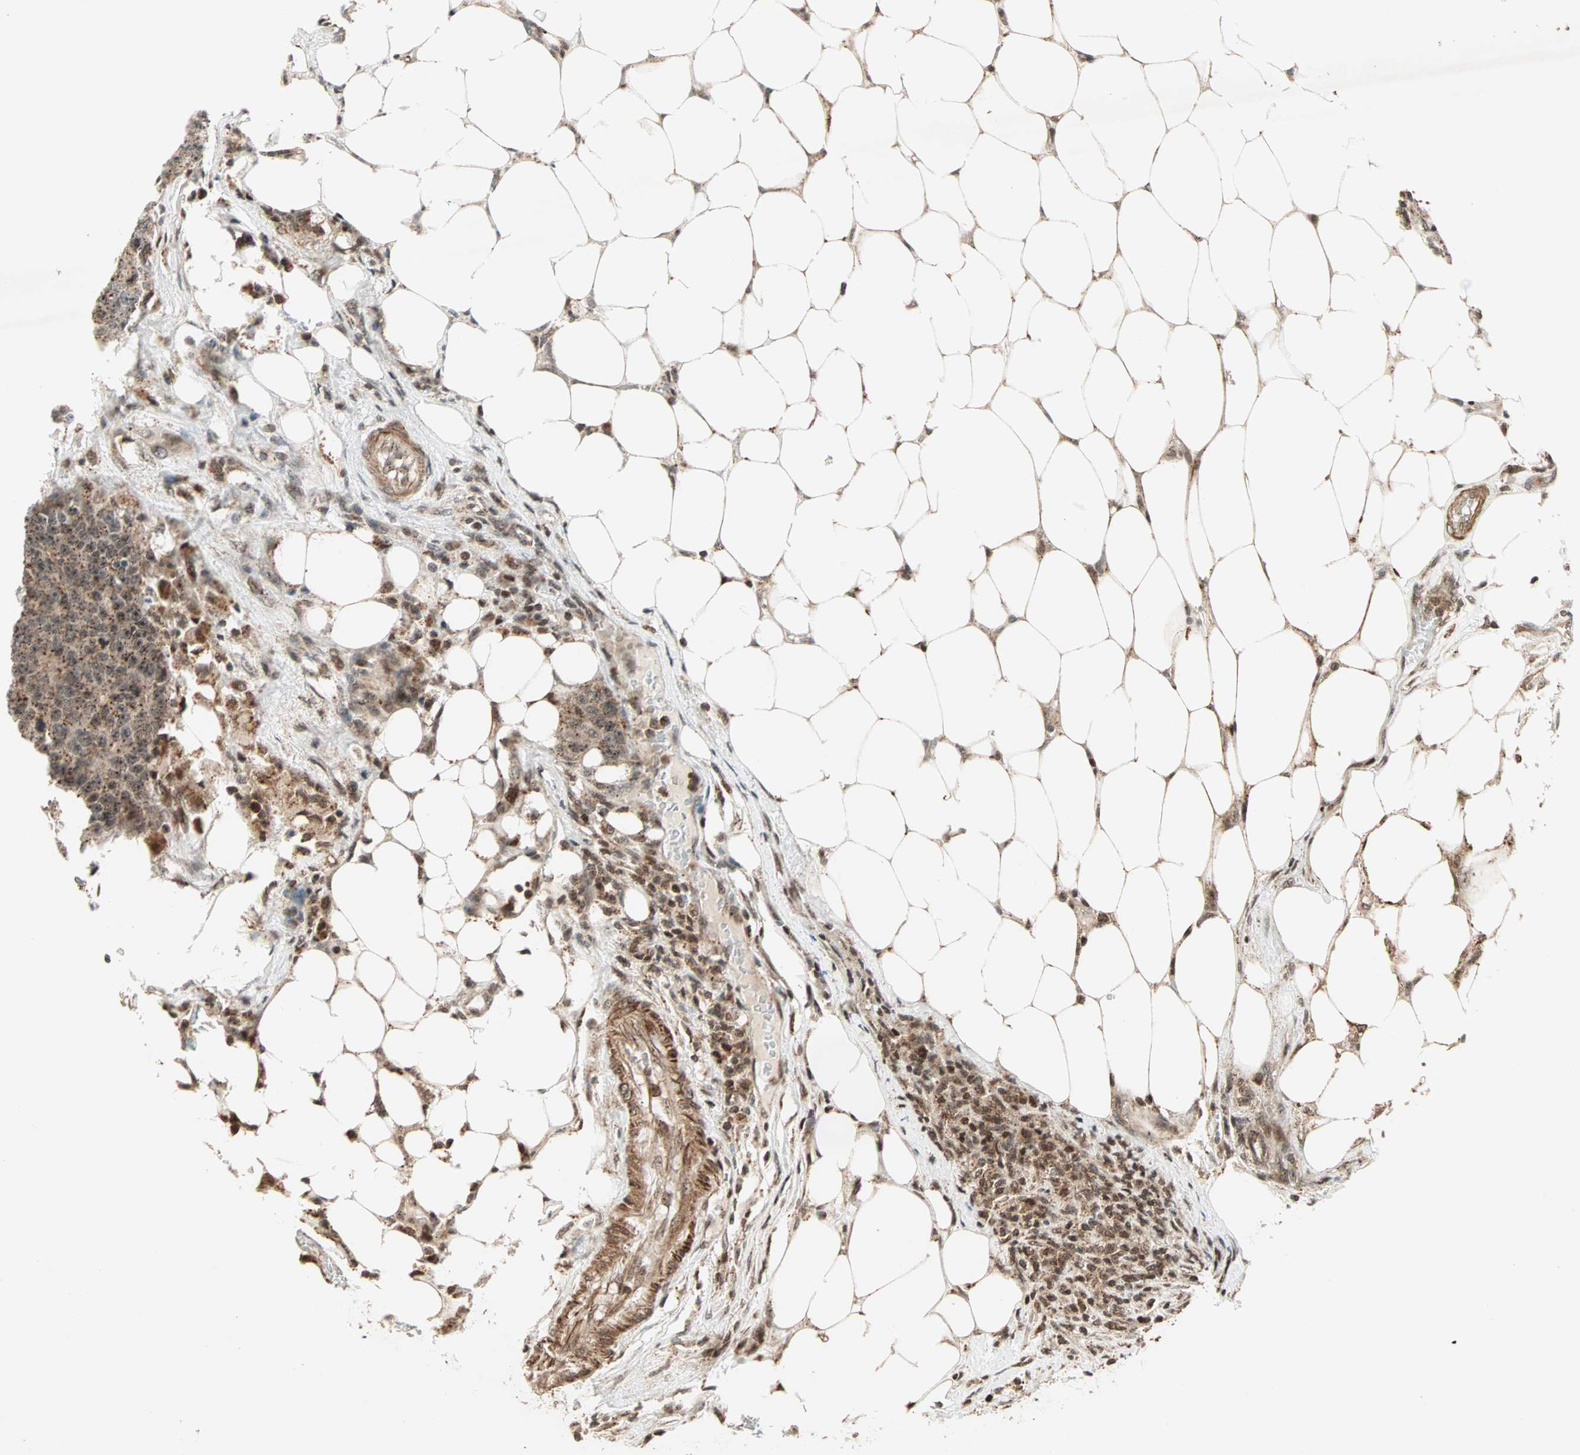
{"staining": {"intensity": "moderate", "quantity": ">75%", "location": "cytoplasmic/membranous,nuclear"}, "tissue": "colorectal cancer", "cell_type": "Tumor cells", "image_type": "cancer", "snomed": [{"axis": "morphology", "description": "Adenocarcinoma, NOS"}, {"axis": "topography", "description": "Colon"}], "caption": "Protein expression analysis of colorectal cancer shows moderate cytoplasmic/membranous and nuclear positivity in approximately >75% of tumor cells.", "gene": "ZBED9", "patient": {"sex": "female", "age": 86}}